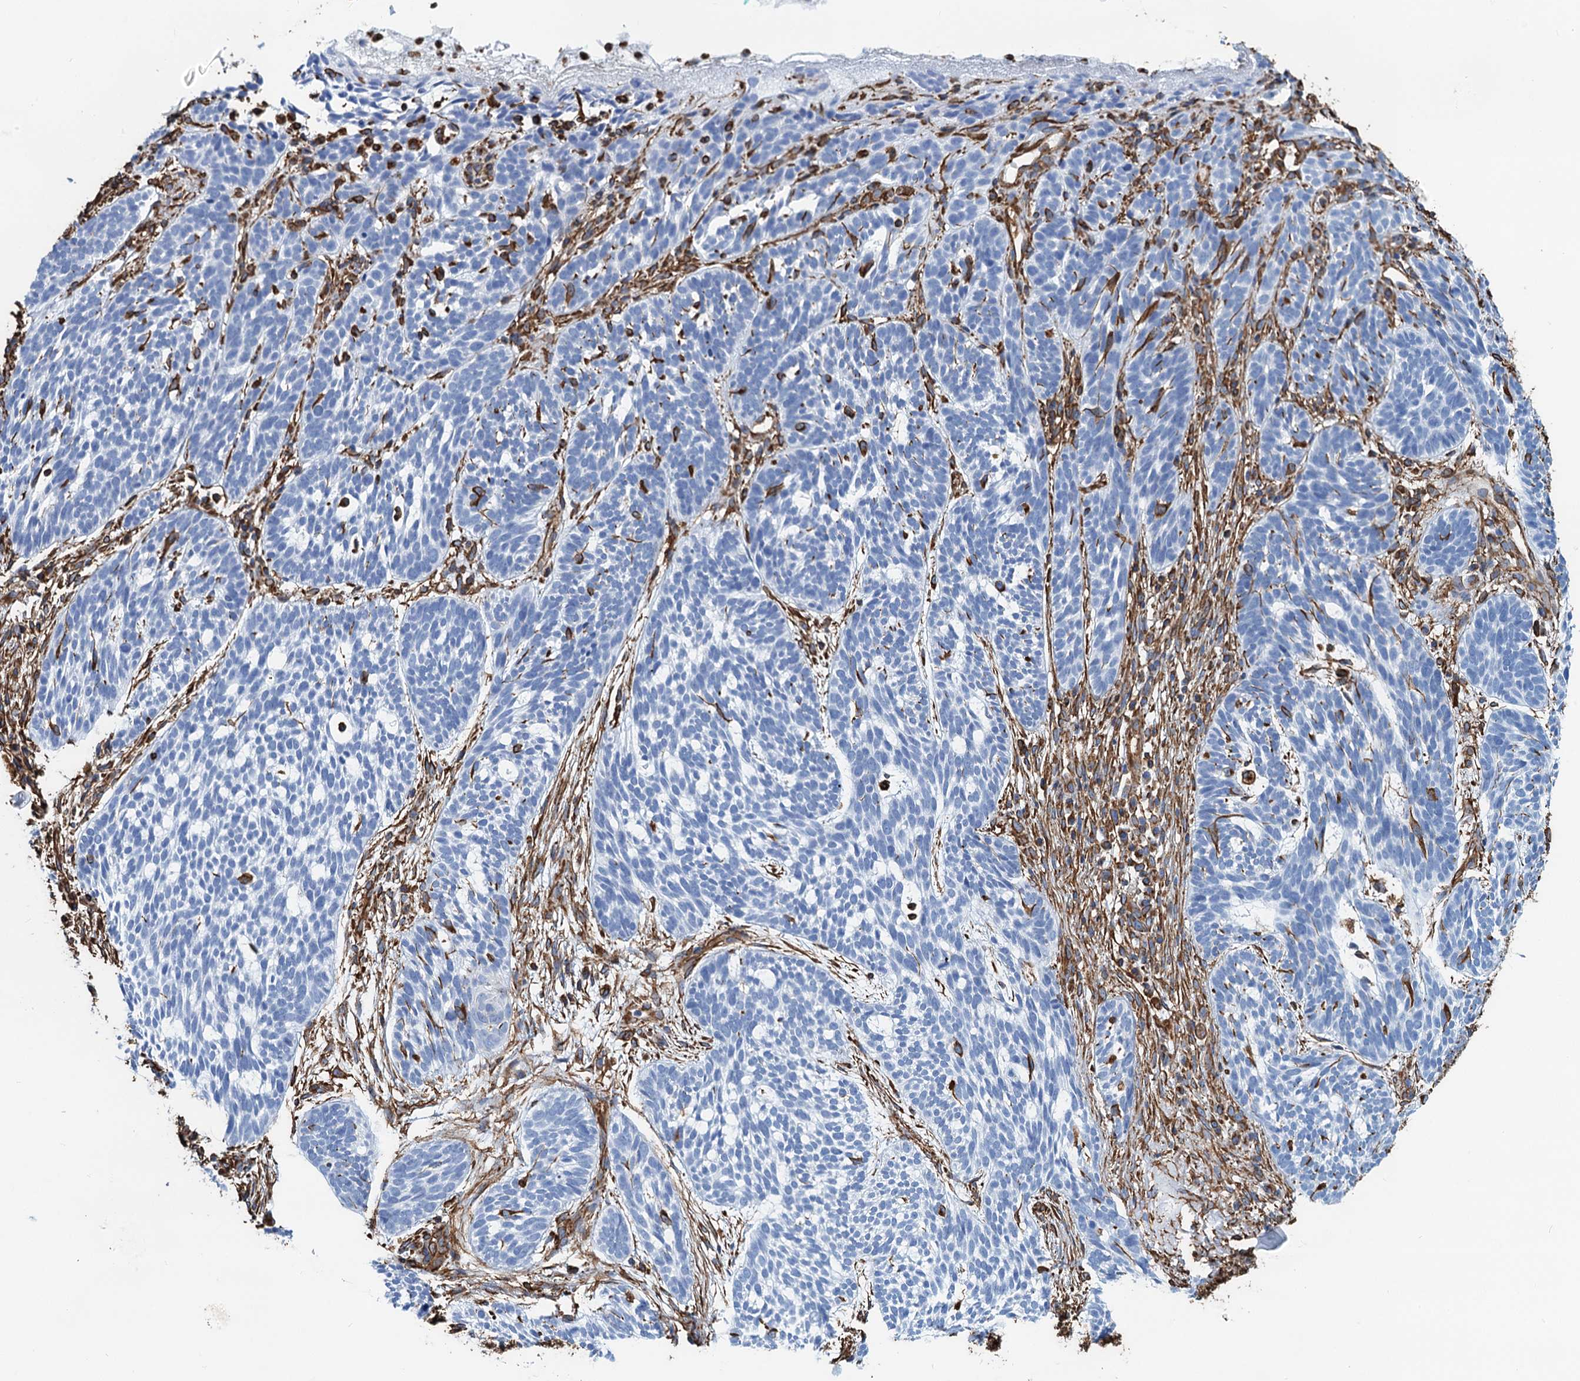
{"staining": {"intensity": "negative", "quantity": "none", "location": "none"}, "tissue": "skin cancer", "cell_type": "Tumor cells", "image_type": "cancer", "snomed": [{"axis": "morphology", "description": "Basal cell carcinoma"}, {"axis": "topography", "description": "Skin"}], "caption": "Protein analysis of basal cell carcinoma (skin) reveals no significant staining in tumor cells. (DAB immunohistochemistry (IHC), high magnification).", "gene": "PGM2", "patient": {"sex": "male", "age": 71}}